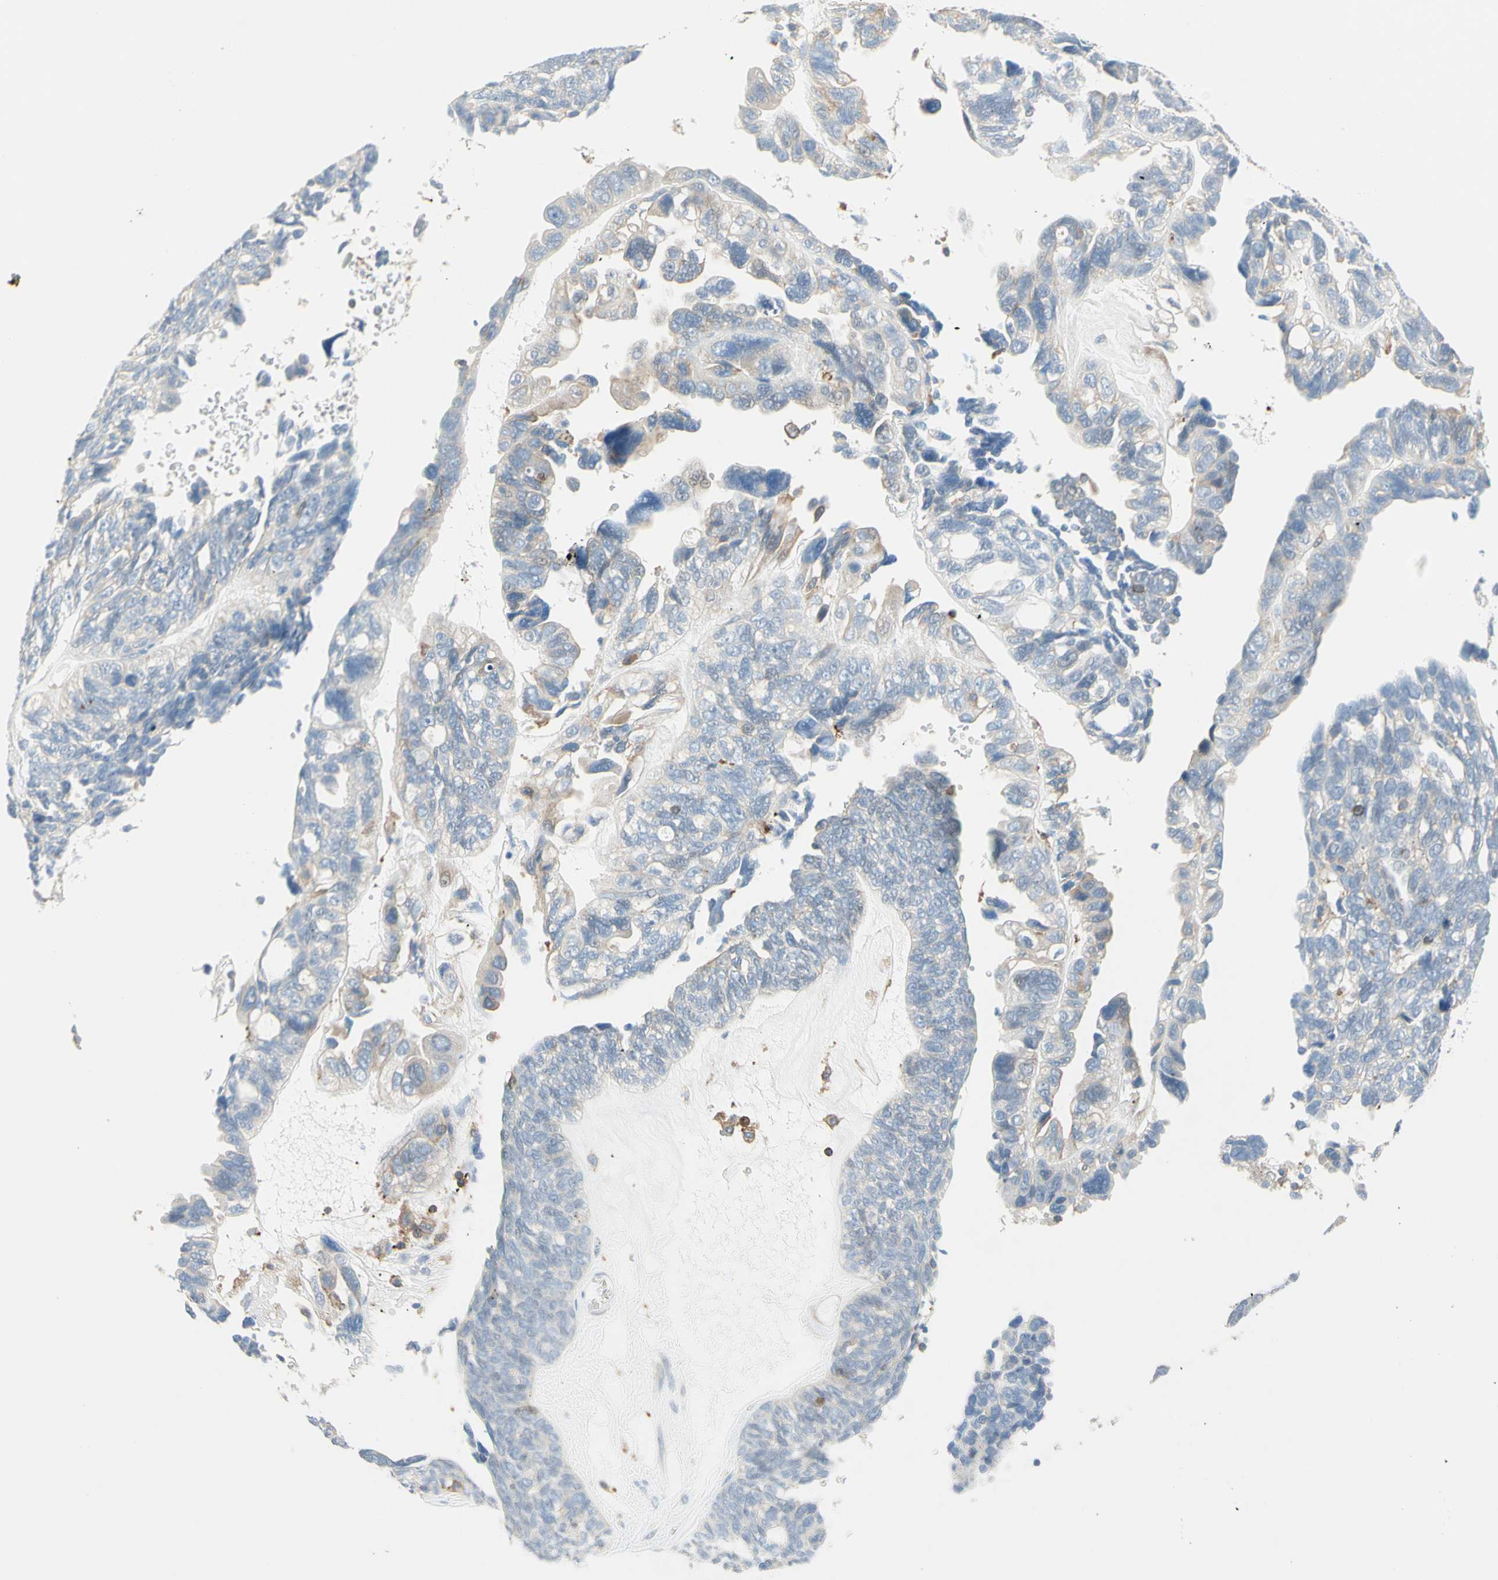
{"staining": {"intensity": "negative", "quantity": "none", "location": "none"}, "tissue": "ovarian cancer", "cell_type": "Tumor cells", "image_type": "cancer", "snomed": [{"axis": "morphology", "description": "Cystadenocarcinoma, serous, NOS"}, {"axis": "topography", "description": "Ovary"}], "caption": "Immunohistochemistry micrograph of neoplastic tissue: serous cystadenocarcinoma (ovarian) stained with DAB displays no significant protein positivity in tumor cells. (DAB (3,3'-diaminobenzidine) IHC, high magnification).", "gene": "SEMA4C", "patient": {"sex": "female", "age": 79}}